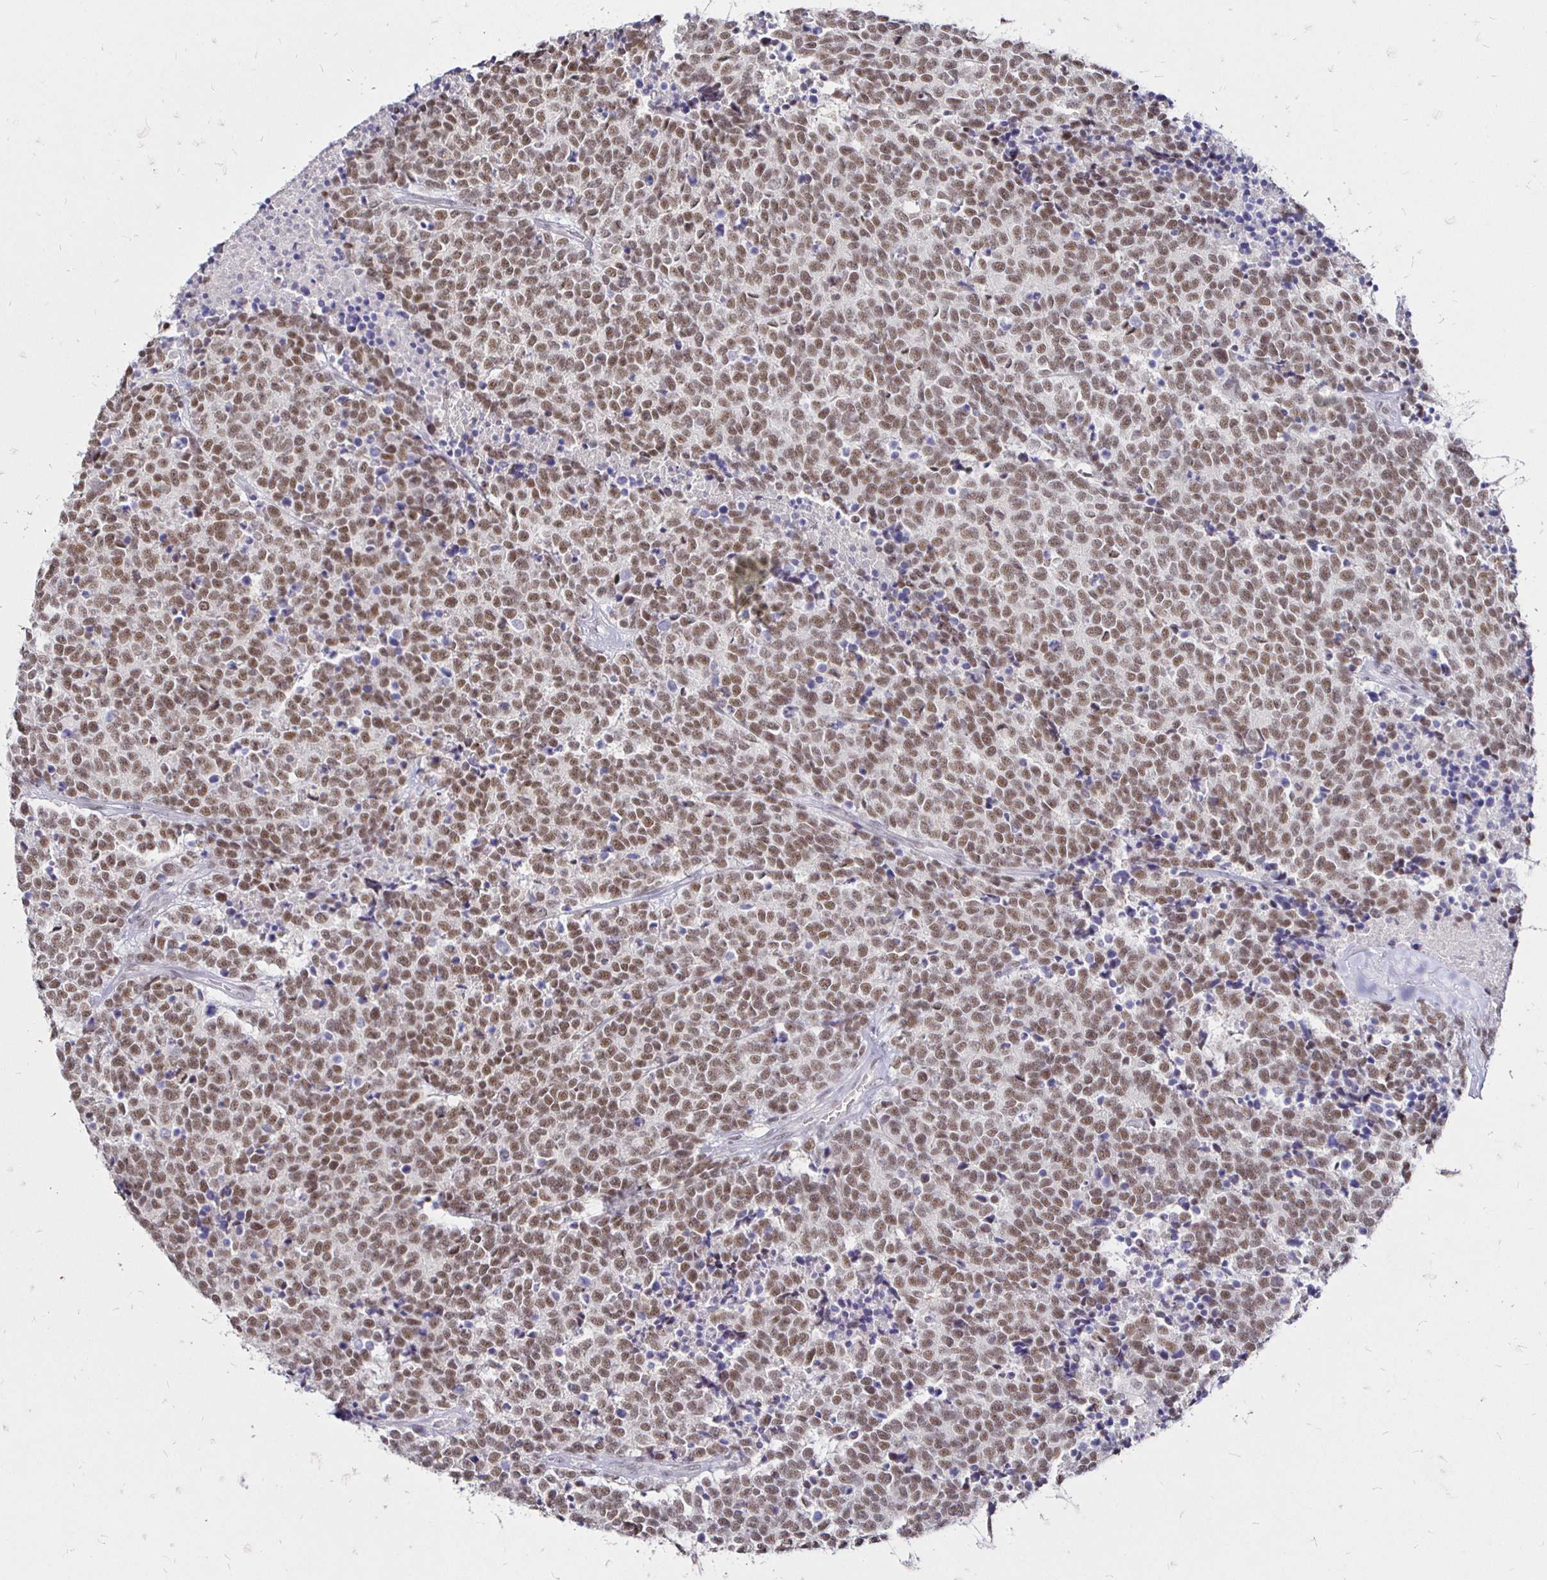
{"staining": {"intensity": "weak", "quantity": ">75%", "location": "nuclear"}, "tissue": "carcinoid", "cell_type": "Tumor cells", "image_type": "cancer", "snomed": [{"axis": "morphology", "description": "Carcinoid, malignant, NOS"}, {"axis": "topography", "description": "Skin"}], "caption": "Human malignant carcinoid stained for a protein (brown) reveals weak nuclear positive positivity in approximately >75% of tumor cells.", "gene": "SIN3A", "patient": {"sex": "female", "age": 79}}